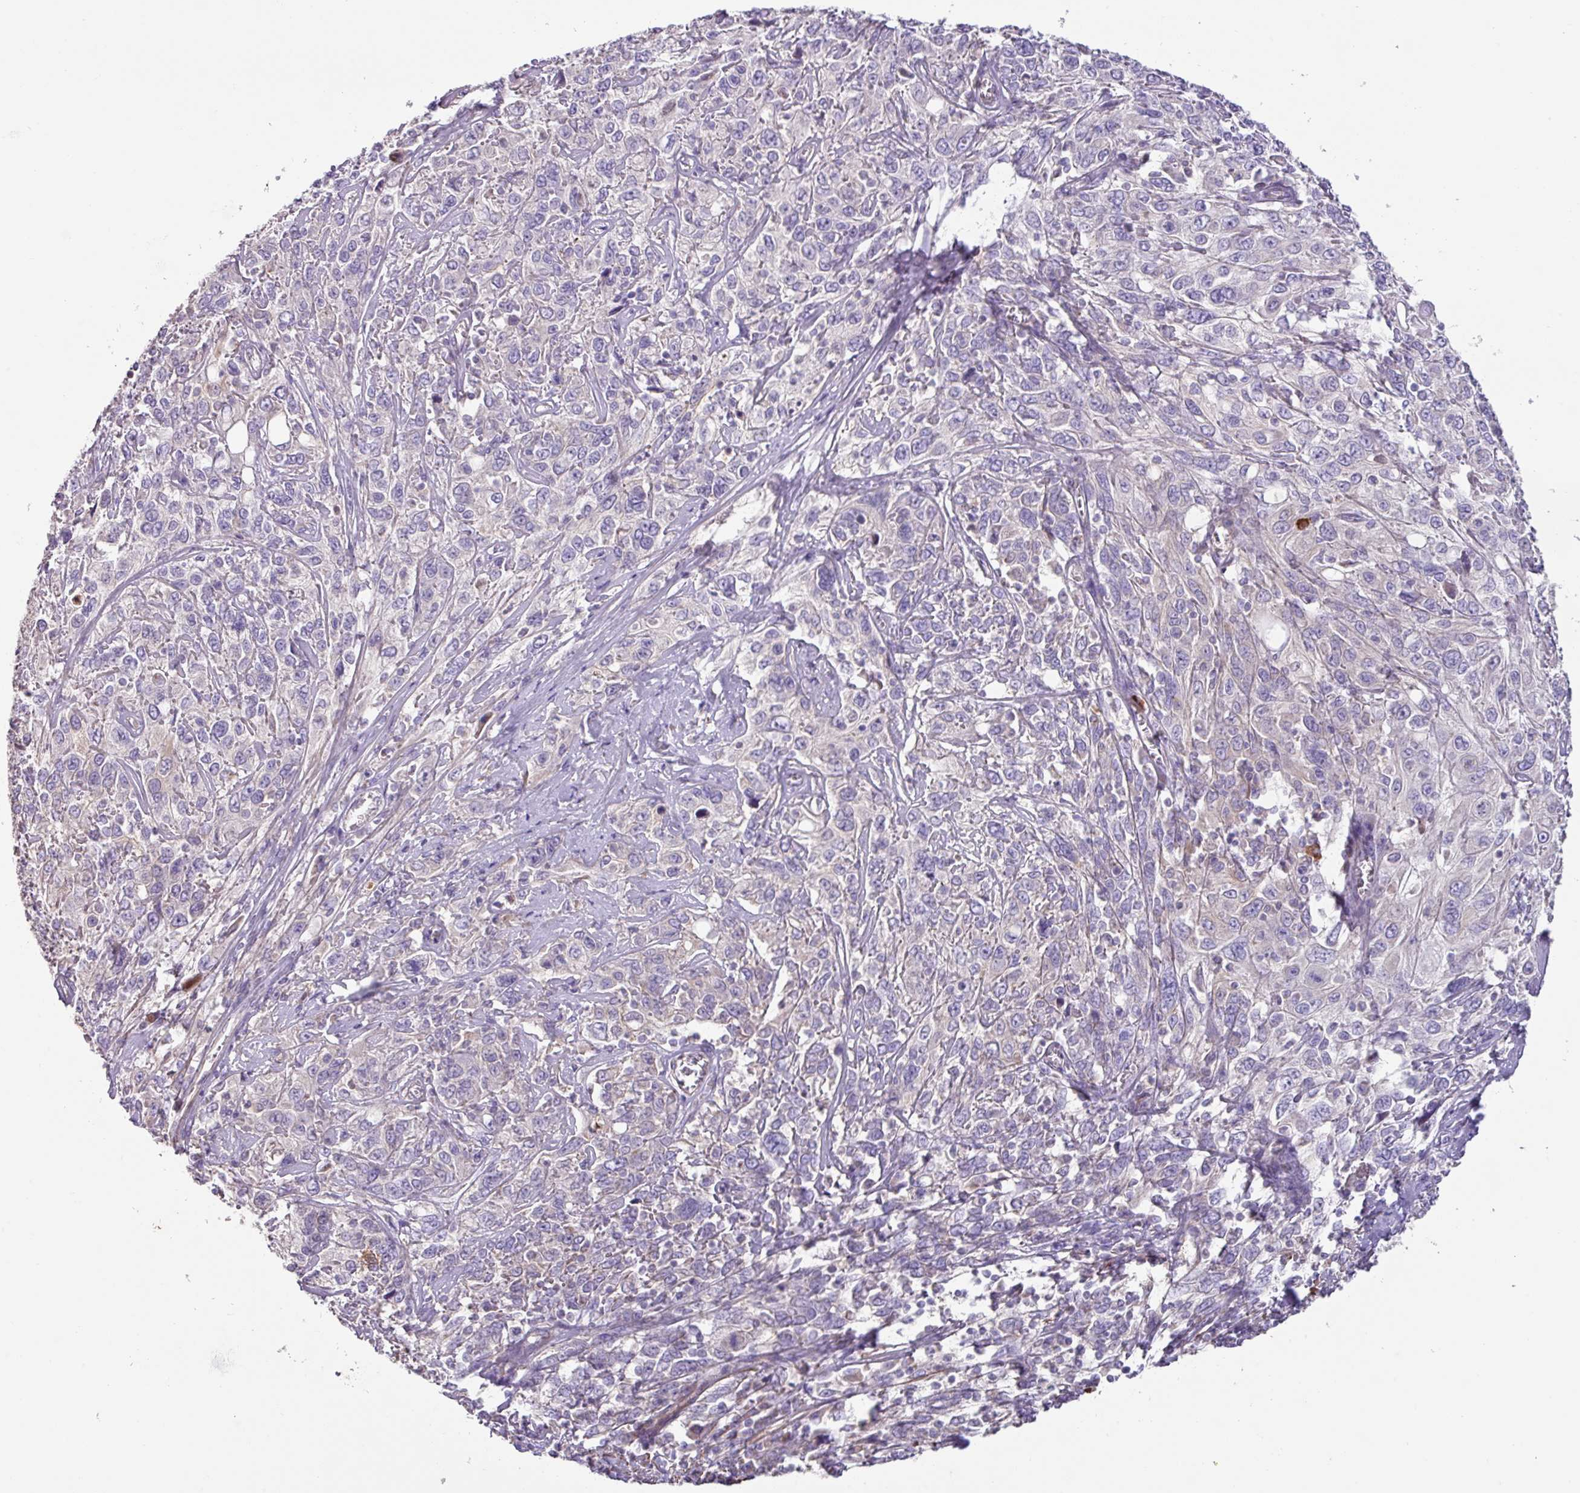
{"staining": {"intensity": "negative", "quantity": "none", "location": "none"}, "tissue": "cervical cancer", "cell_type": "Tumor cells", "image_type": "cancer", "snomed": [{"axis": "morphology", "description": "Squamous cell carcinoma, NOS"}, {"axis": "topography", "description": "Cervix"}], "caption": "Immunohistochemistry (IHC) image of human cervical cancer stained for a protein (brown), which exhibits no staining in tumor cells.", "gene": "MRRF", "patient": {"sex": "female", "age": 46}}